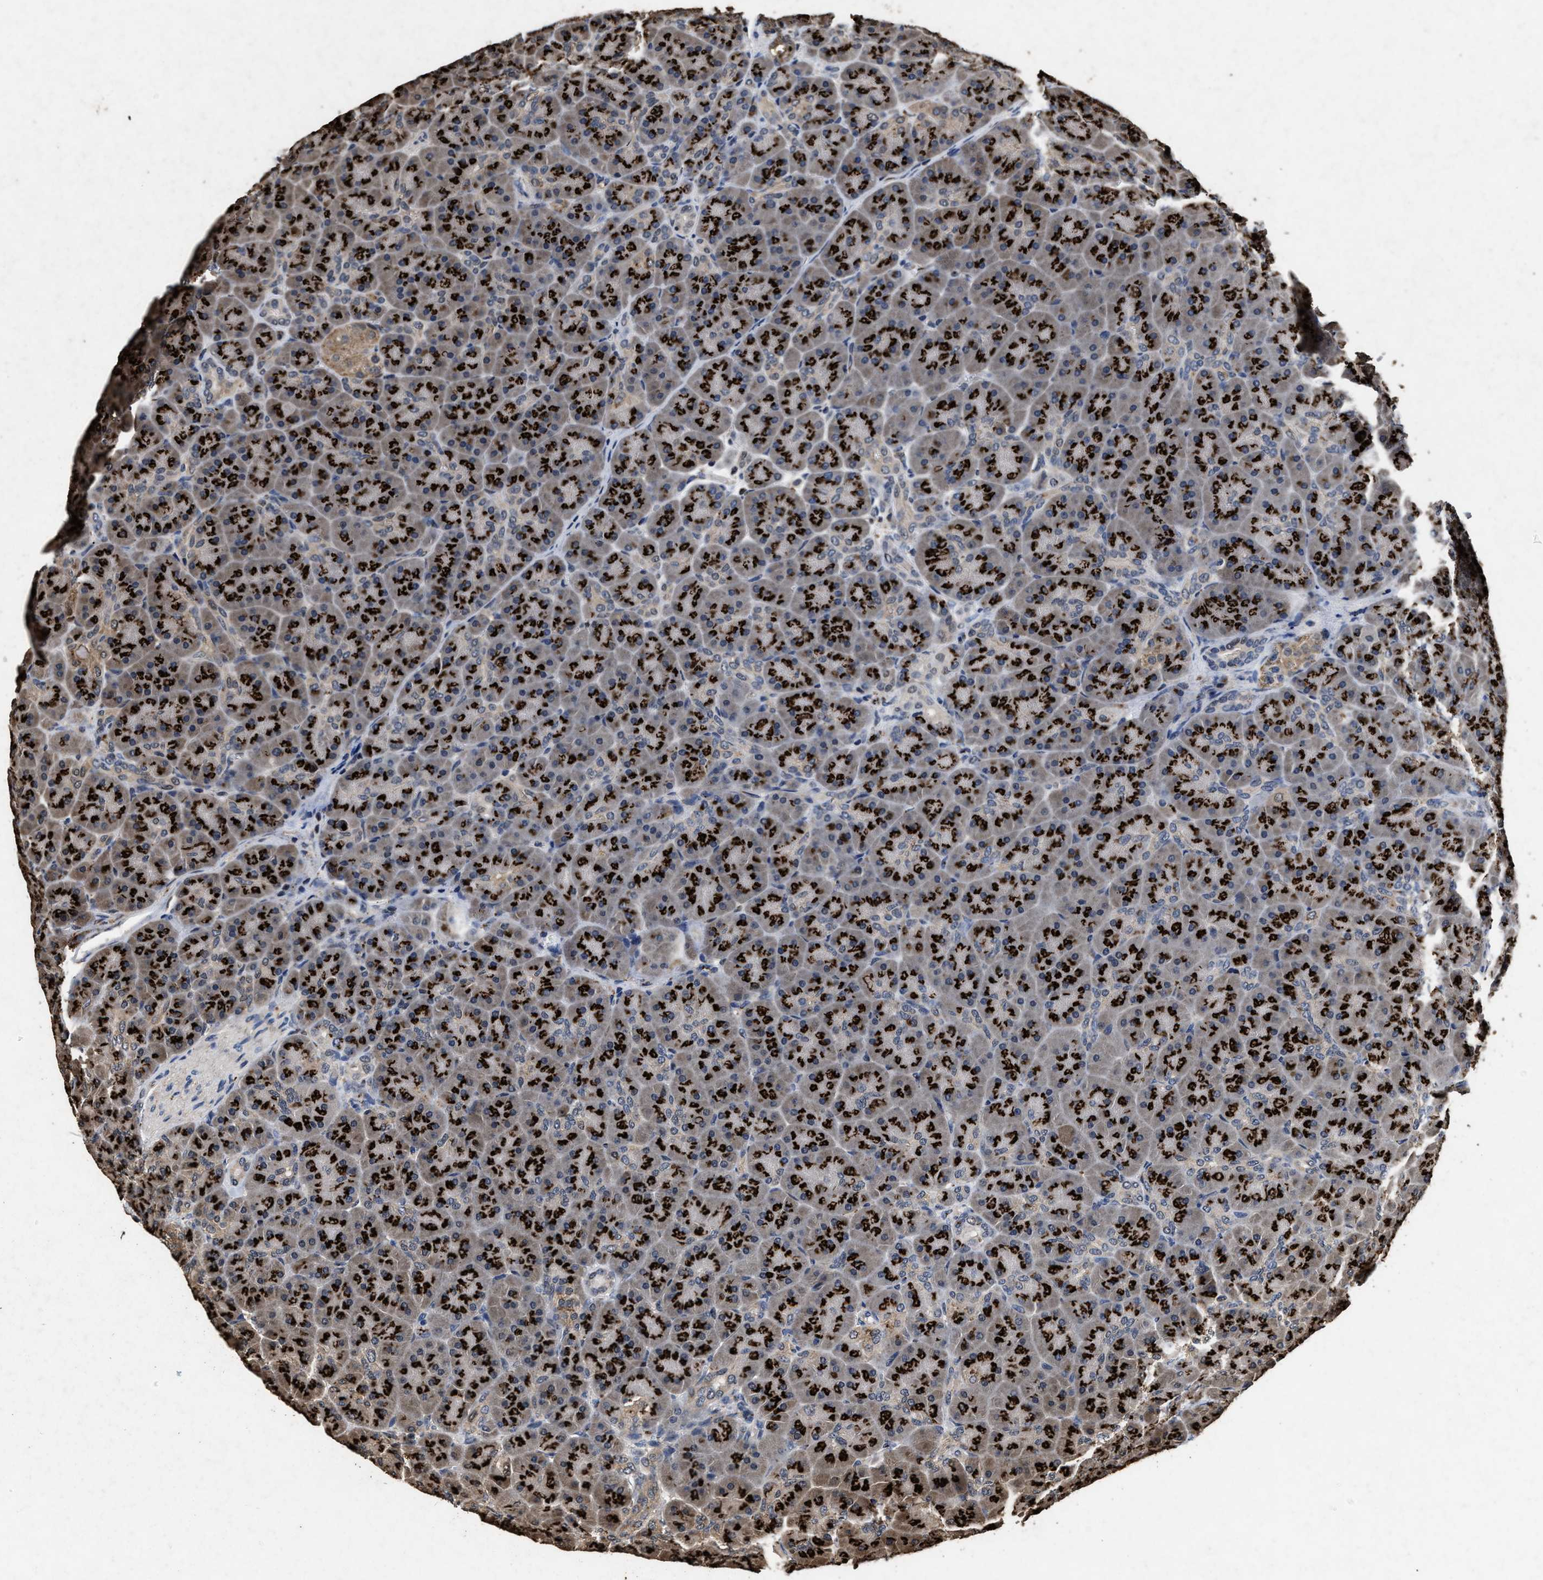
{"staining": {"intensity": "strong", "quantity": ">75%", "location": "cytoplasmic/membranous"}, "tissue": "pancreas", "cell_type": "Exocrine glandular cells", "image_type": "normal", "snomed": [{"axis": "morphology", "description": "Normal tissue, NOS"}, {"axis": "topography", "description": "Pancreas"}], "caption": "An immunohistochemistry (IHC) histopathology image of normal tissue is shown. Protein staining in brown shows strong cytoplasmic/membranous positivity in pancreas within exocrine glandular cells. (Brightfield microscopy of DAB IHC at high magnification).", "gene": "TPST2", "patient": {"sex": "male", "age": 66}}